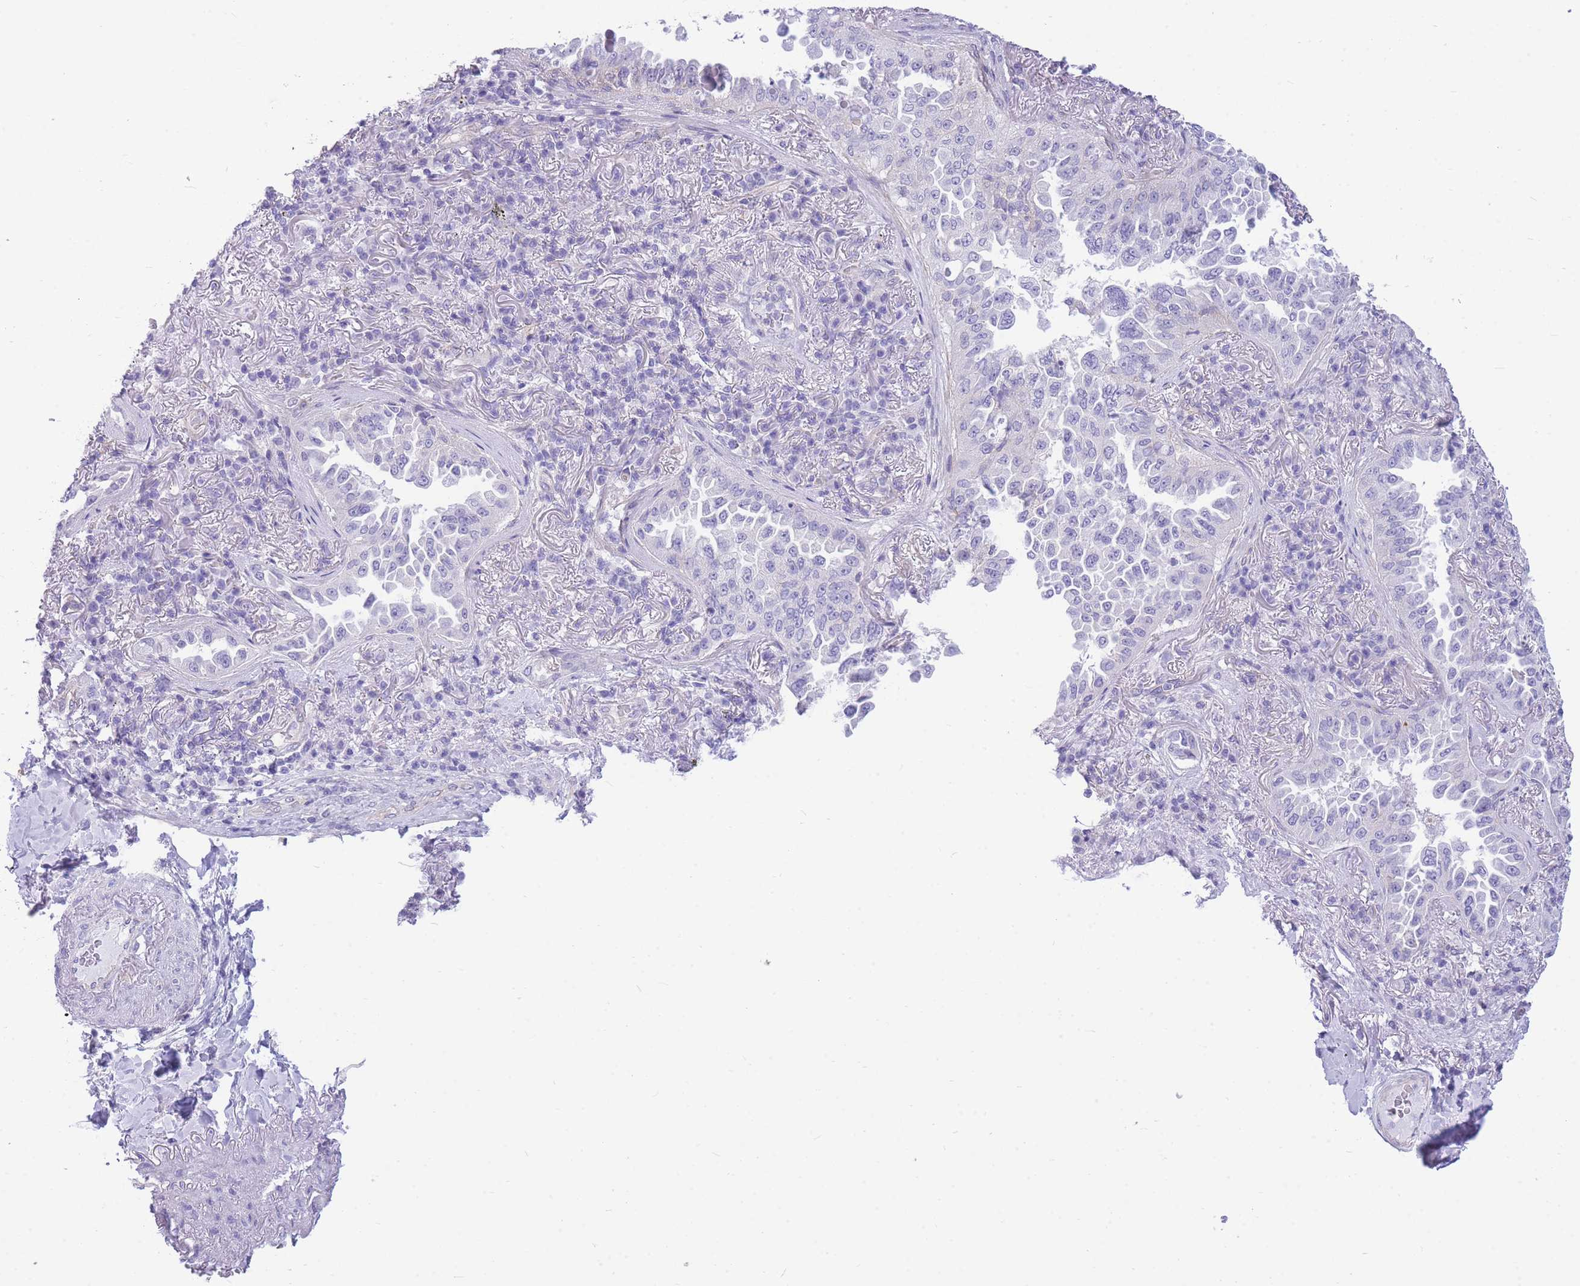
{"staining": {"intensity": "negative", "quantity": "none", "location": "none"}, "tissue": "lung cancer", "cell_type": "Tumor cells", "image_type": "cancer", "snomed": [{"axis": "morphology", "description": "Adenocarcinoma, NOS"}, {"axis": "topography", "description": "Lung"}], "caption": "Adenocarcinoma (lung) was stained to show a protein in brown. There is no significant positivity in tumor cells. The staining is performed using DAB (3,3'-diaminobenzidine) brown chromogen with nuclei counter-stained in using hematoxylin.", "gene": "ZNF311", "patient": {"sex": "female", "age": 69}}